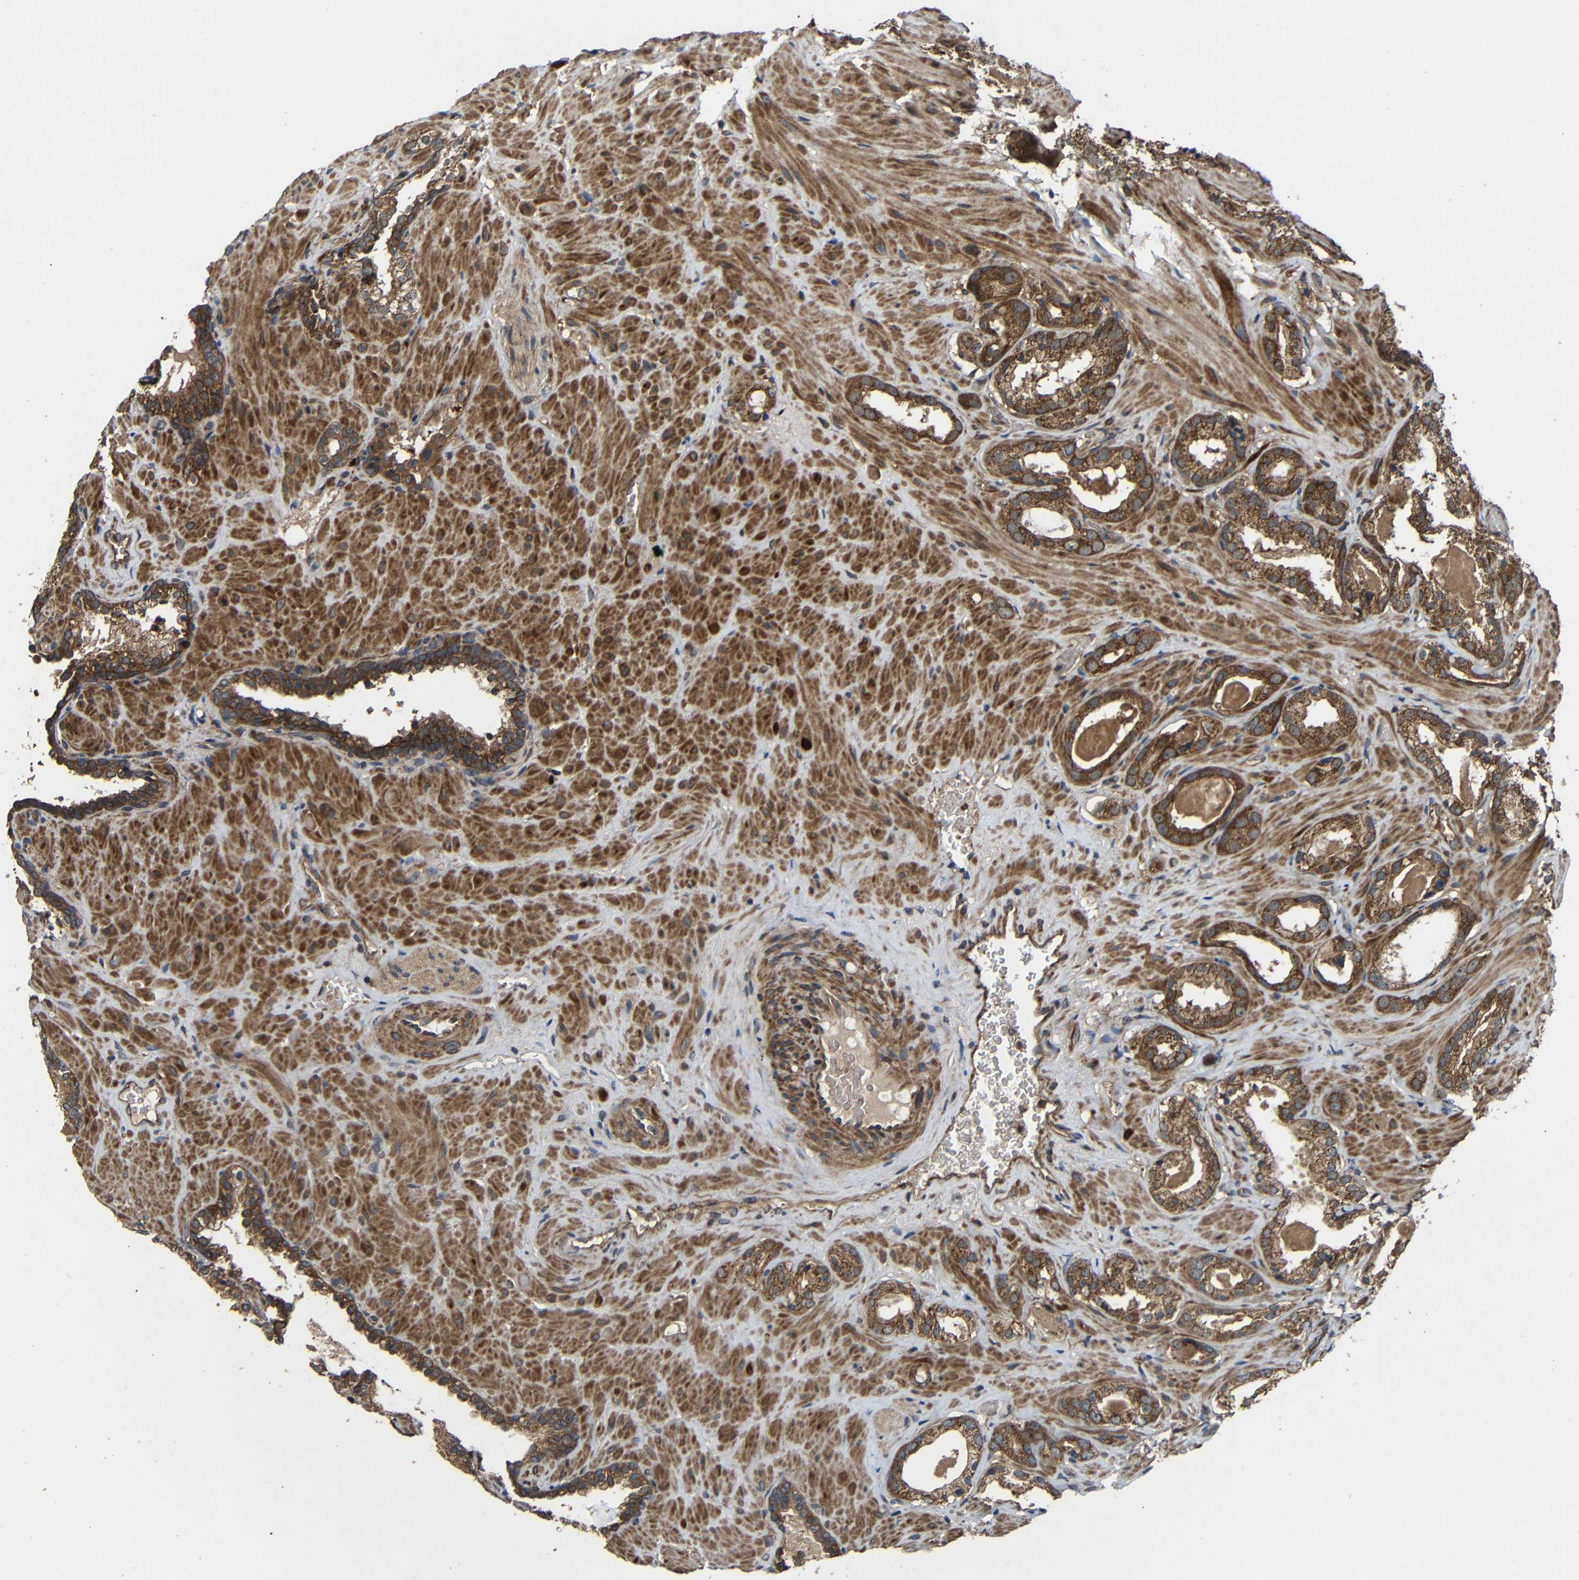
{"staining": {"intensity": "strong", "quantity": ">75%", "location": "cytoplasmic/membranous"}, "tissue": "prostate cancer", "cell_type": "Tumor cells", "image_type": "cancer", "snomed": [{"axis": "morphology", "description": "Adenocarcinoma, High grade"}, {"axis": "topography", "description": "Prostate"}], "caption": "A high amount of strong cytoplasmic/membranous staining is present in approximately >75% of tumor cells in prostate cancer (adenocarcinoma (high-grade)) tissue. The staining is performed using DAB (3,3'-diaminobenzidine) brown chromogen to label protein expression. The nuclei are counter-stained blue using hematoxylin.", "gene": "C1GALT1", "patient": {"sex": "male", "age": 64}}